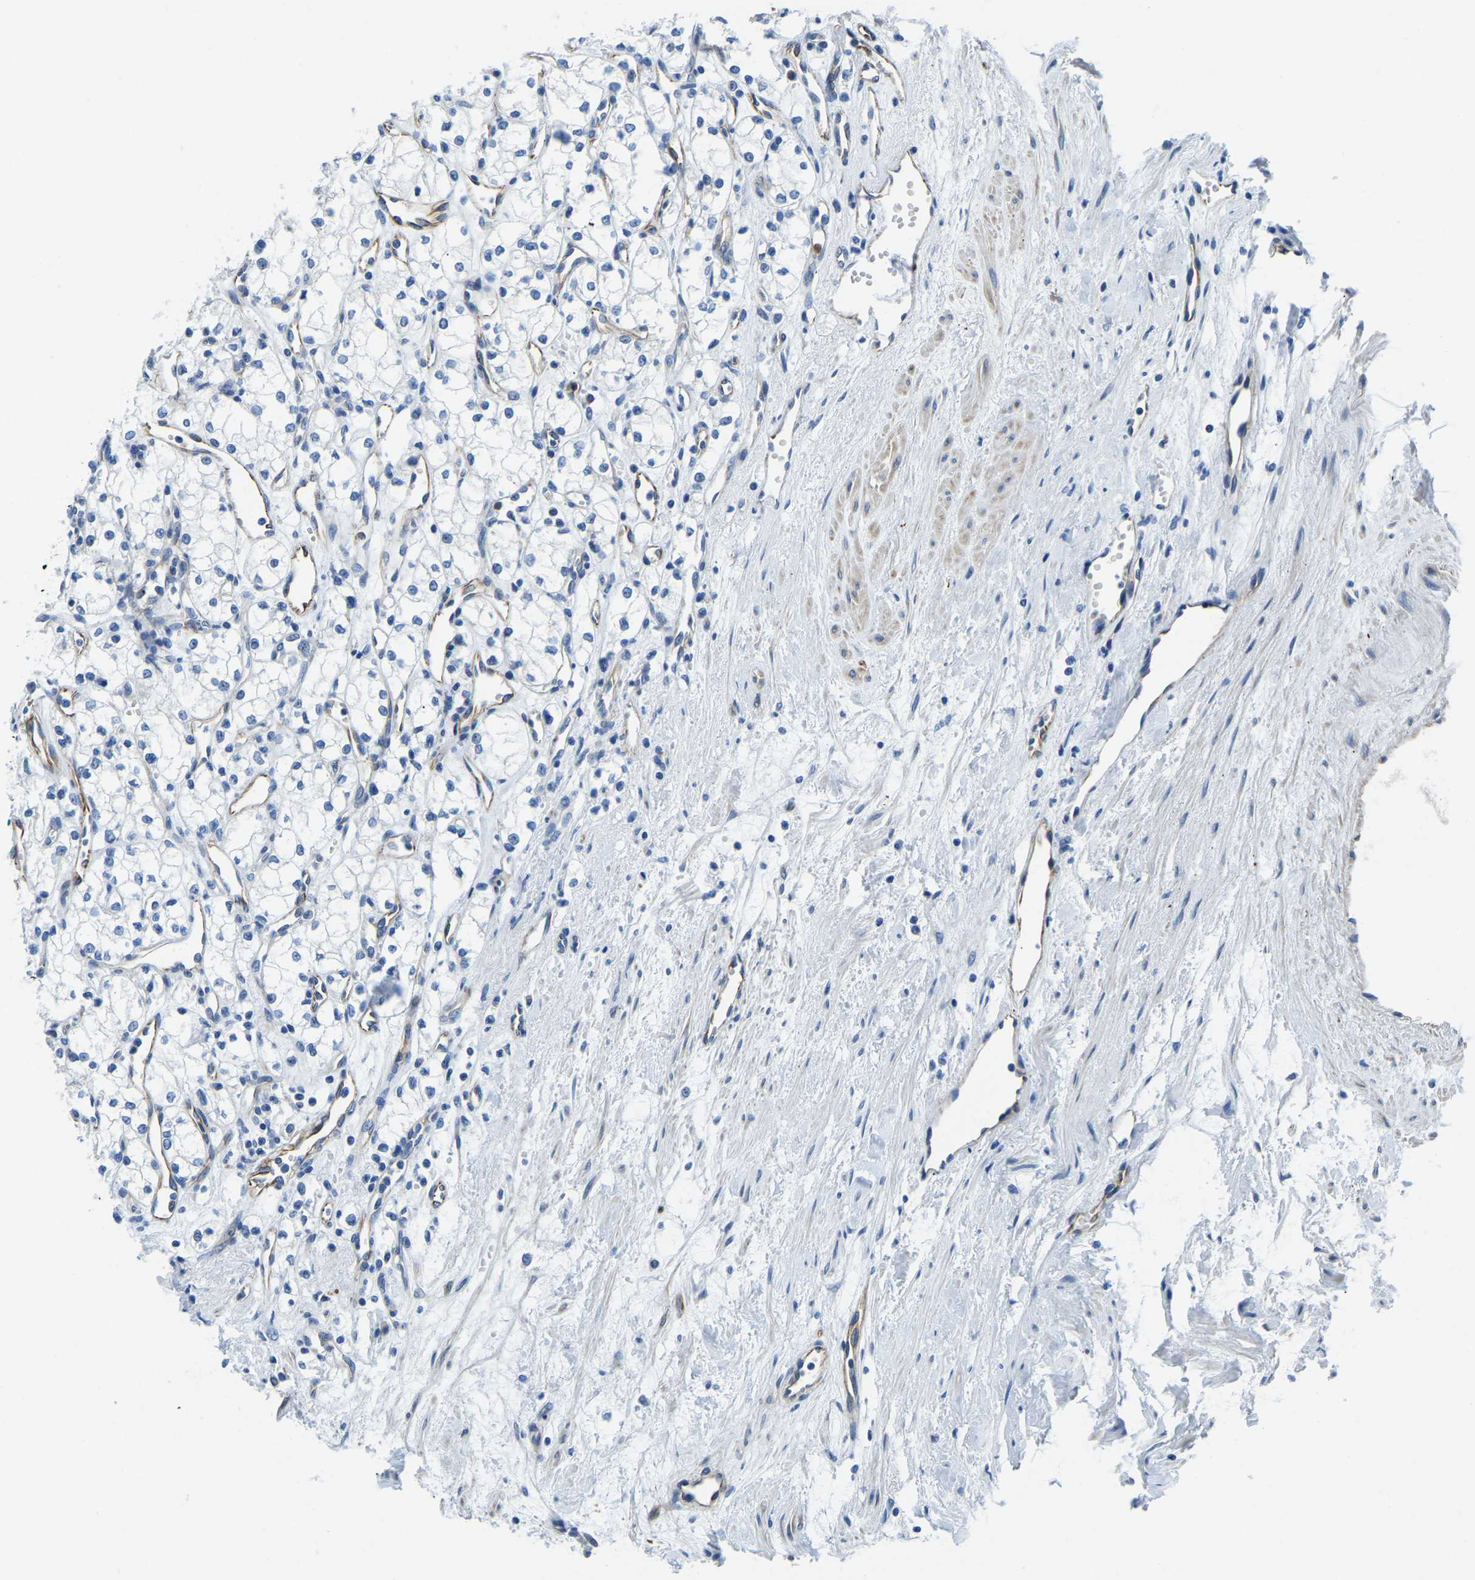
{"staining": {"intensity": "negative", "quantity": "none", "location": "none"}, "tissue": "renal cancer", "cell_type": "Tumor cells", "image_type": "cancer", "snomed": [{"axis": "morphology", "description": "Adenocarcinoma, NOS"}, {"axis": "topography", "description": "Kidney"}], "caption": "Photomicrograph shows no significant protein expression in tumor cells of adenocarcinoma (renal). Nuclei are stained in blue.", "gene": "MS4A3", "patient": {"sex": "male", "age": 59}}